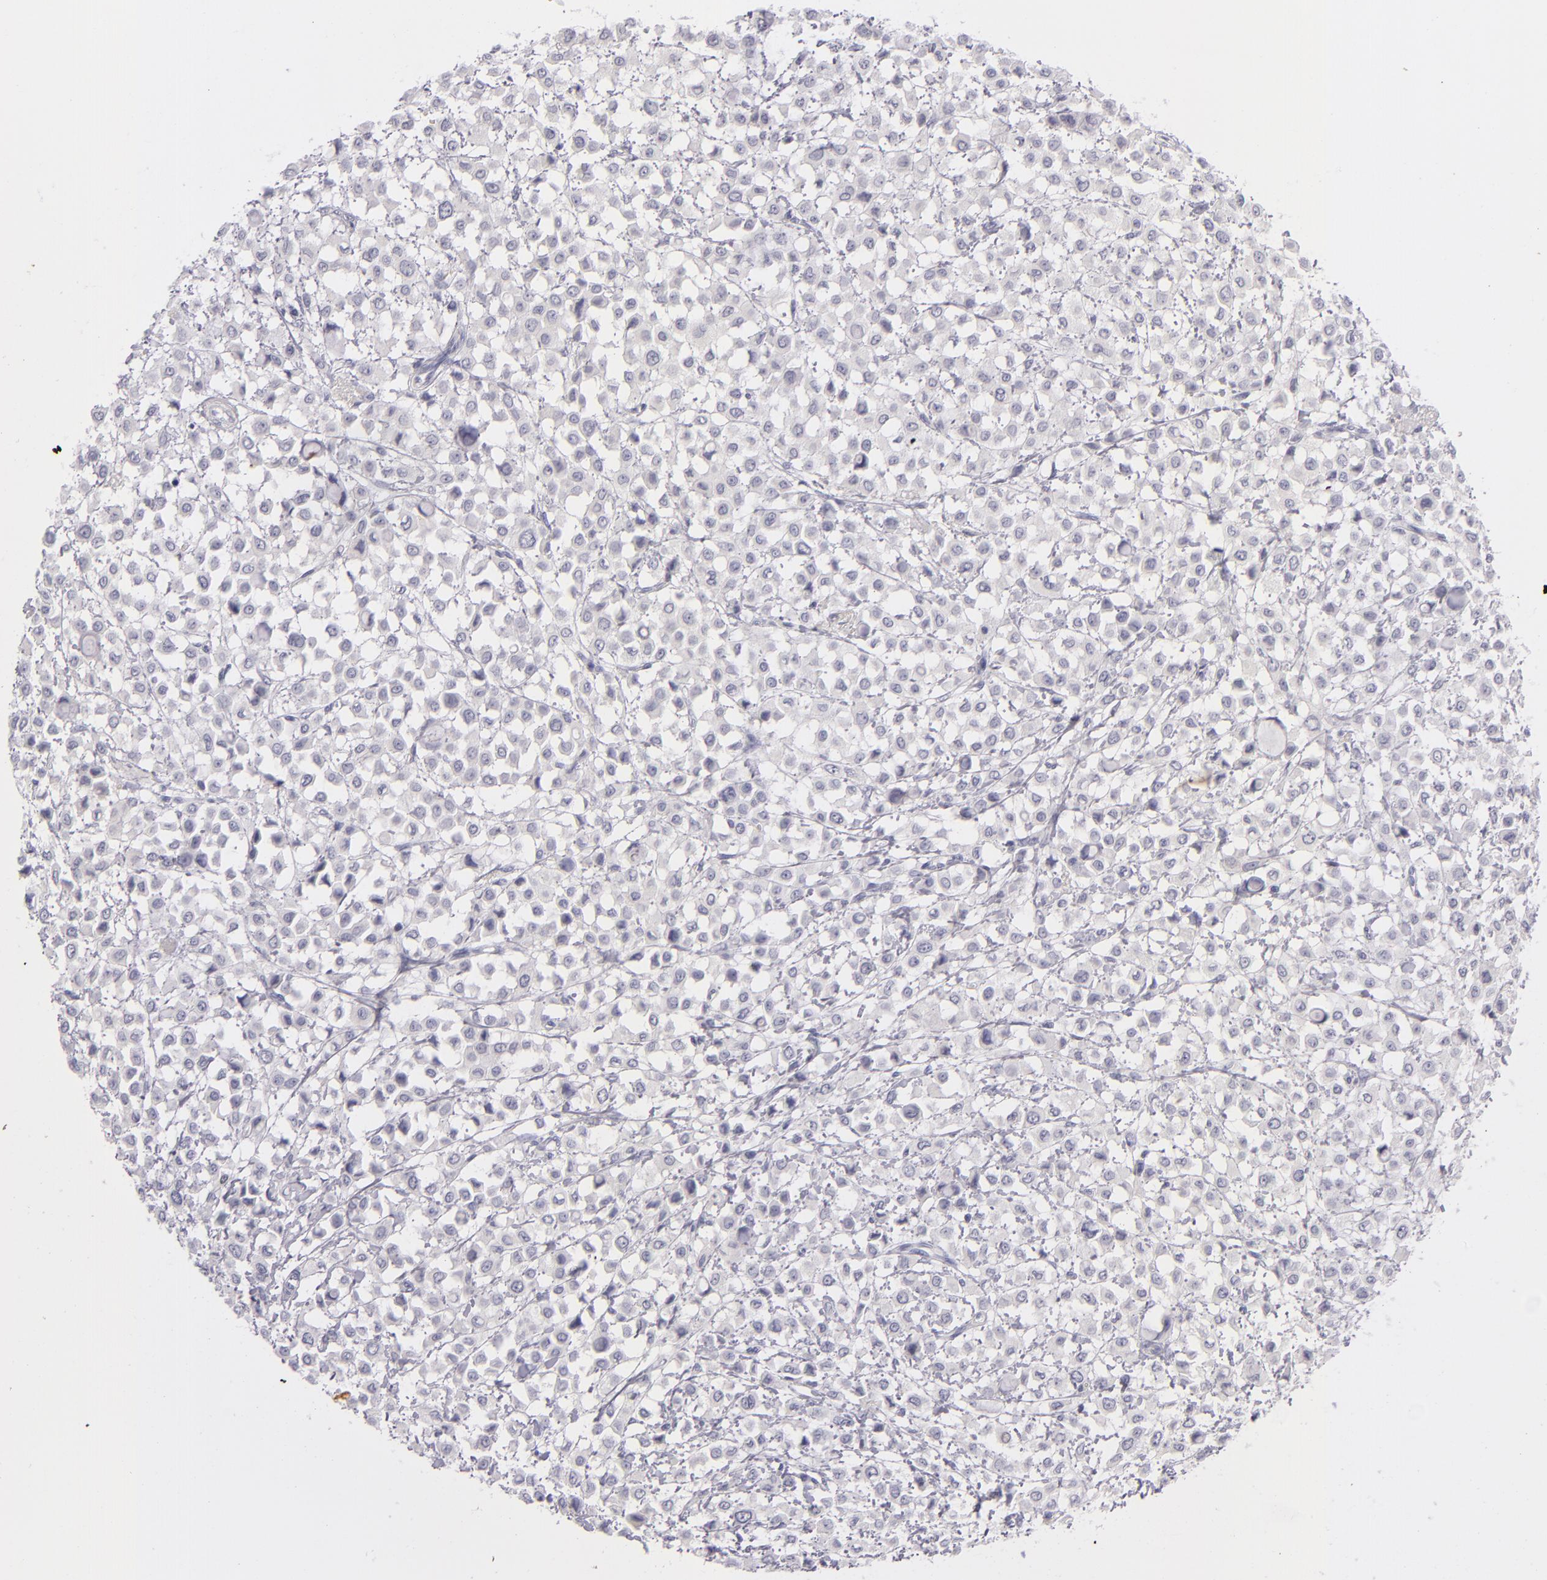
{"staining": {"intensity": "negative", "quantity": "none", "location": "none"}, "tissue": "breast cancer", "cell_type": "Tumor cells", "image_type": "cancer", "snomed": [{"axis": "morphology", "description": "Lobular carcinoma"}, {"axis": "topography", "description": "Breast"}], "caption": "DAB immunohistochemical staining of breast cancer exhibits no significant positivity in tumor cells.", "gene": "TNNC1", "patient": {"sex": "female", "age": 85}}